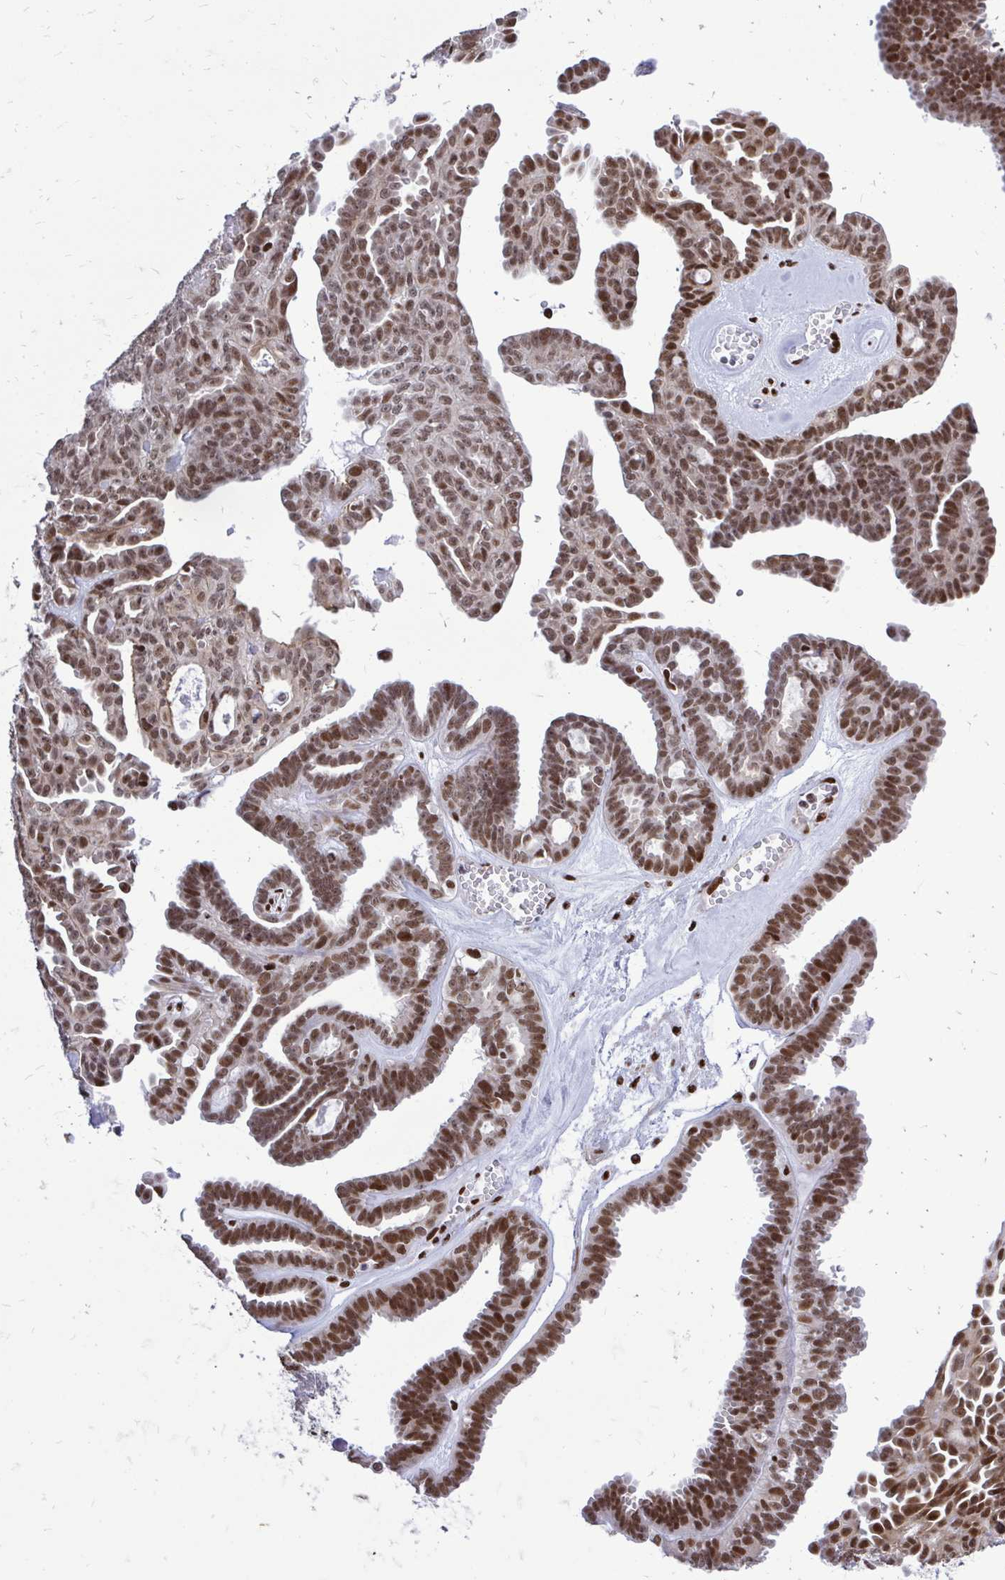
{"staining": {"intensity": "strong", "quantity": ">75%", "location": "nuclear"}, "tissue": "ovarian cancer", "cell_type": "Tumor cells", "image_type": "cancer", "snomed": [{"axis": "morphology", "description": "Cystadenocarcinoma, serous, NOS"}, {"axis": "topography", "description": "Ovary"}], "caption": "Serous cystadenocarcinoma (ovarian) tissue shows strong nuclear expression in about >75% of tumor cells, visualized by immunohistochemistry.", "gene": "TBL1Y", "patient": {"sex": "female", "age": 71}}